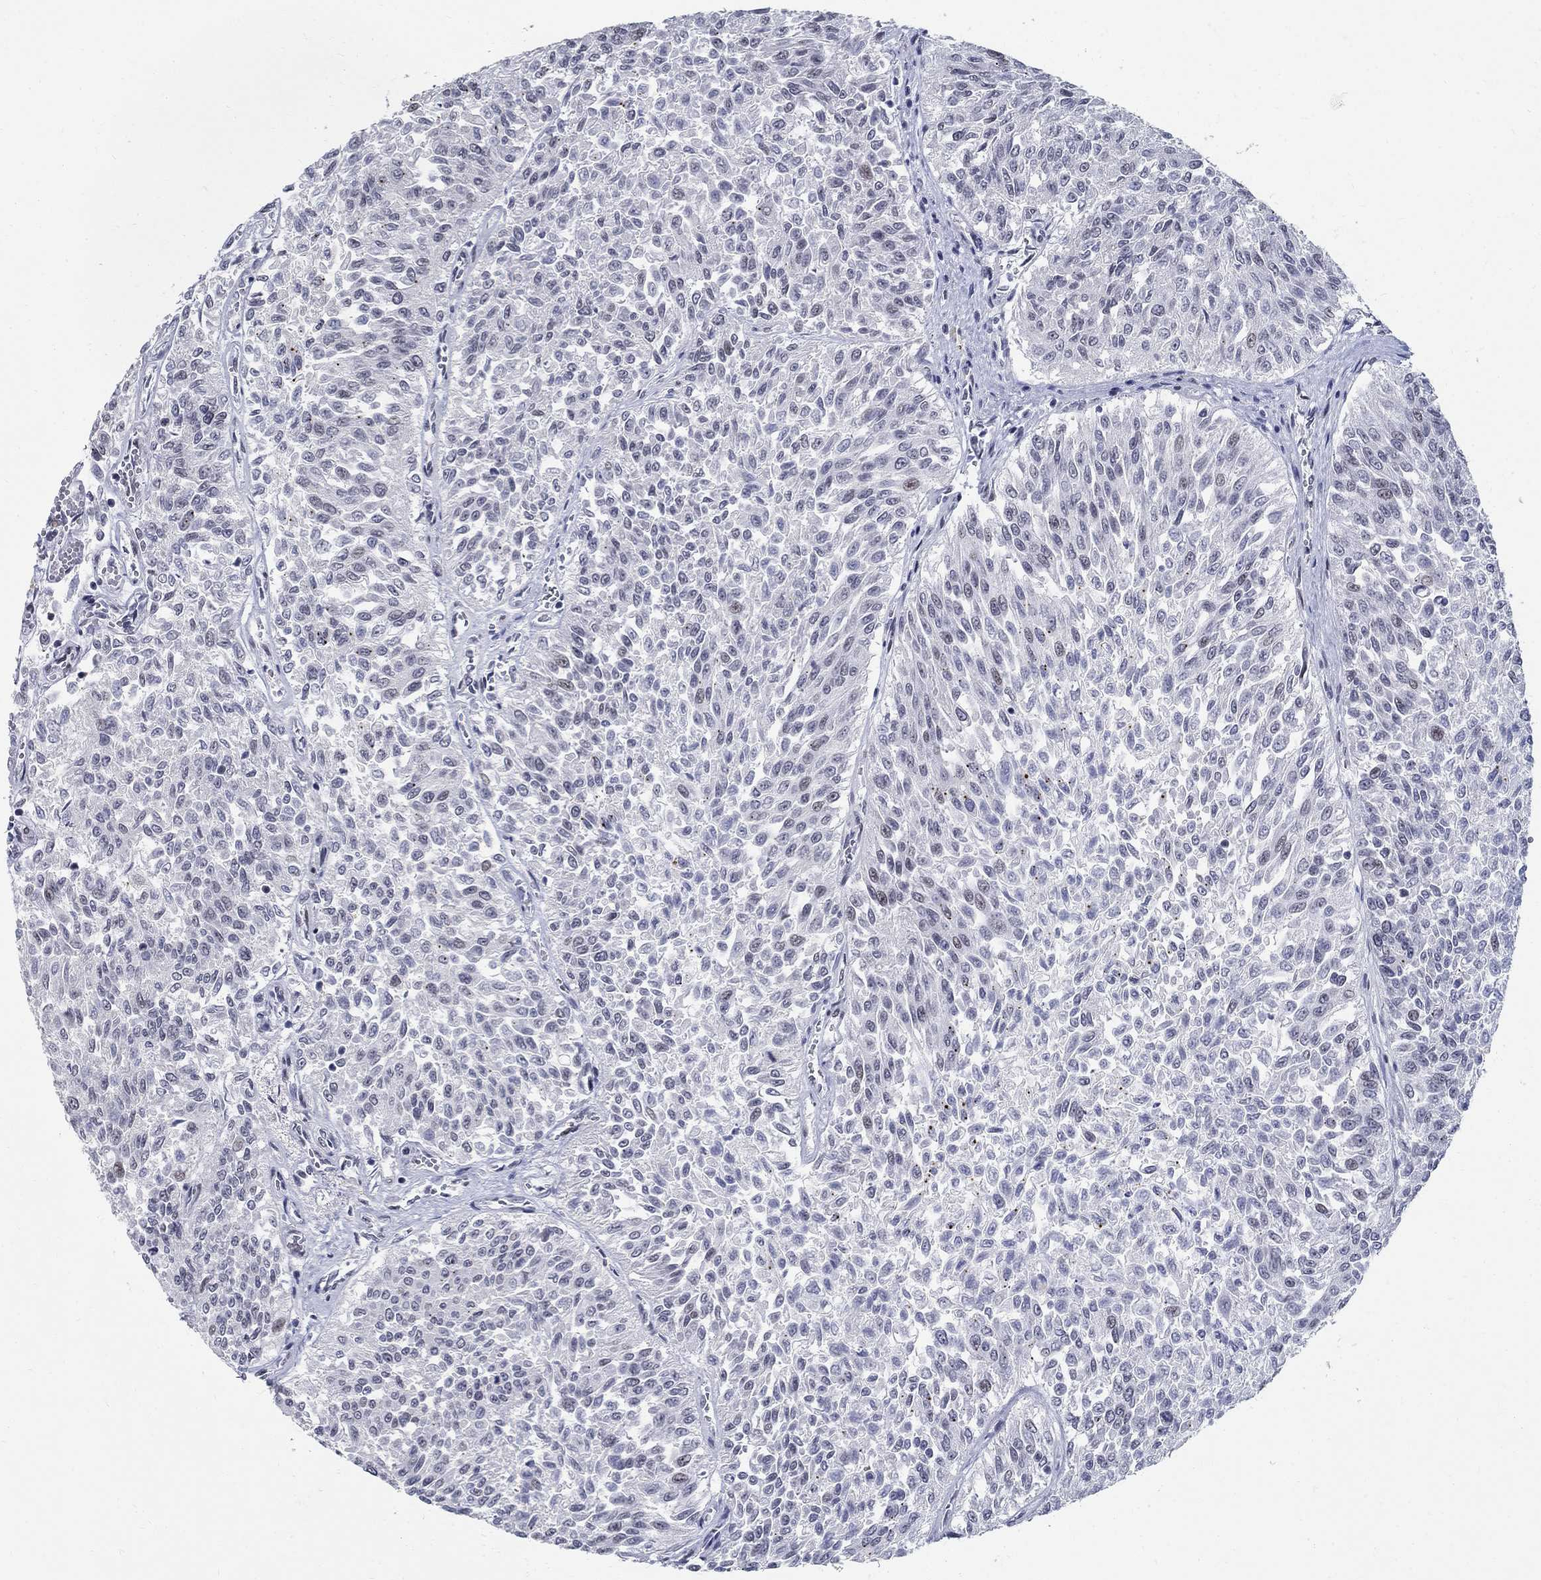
{"staining": {"intensity": "negative", "quantity": "none", "location": "none"}, "tissue": "urothelial cancer", "cell_type": "Tumor cells", "image_type": "cancer", "snomed": [{"axis": "morphology", "description": "Urothelial carcinoma, Low grade"}, {"axis": "topography", "description": "Urinary bladder"}], "caption": "A high-resolution histopathology image shows IHC staining of low-grade urothelial carcinoma, which reveals no significant positivity in tumor cells. The staining is performed using DAB brown chromogen with nuclei counter-stained in using hematoxylin.", "gene": "BHLHE22", "patient": {"sex": "male", "age": 78}}